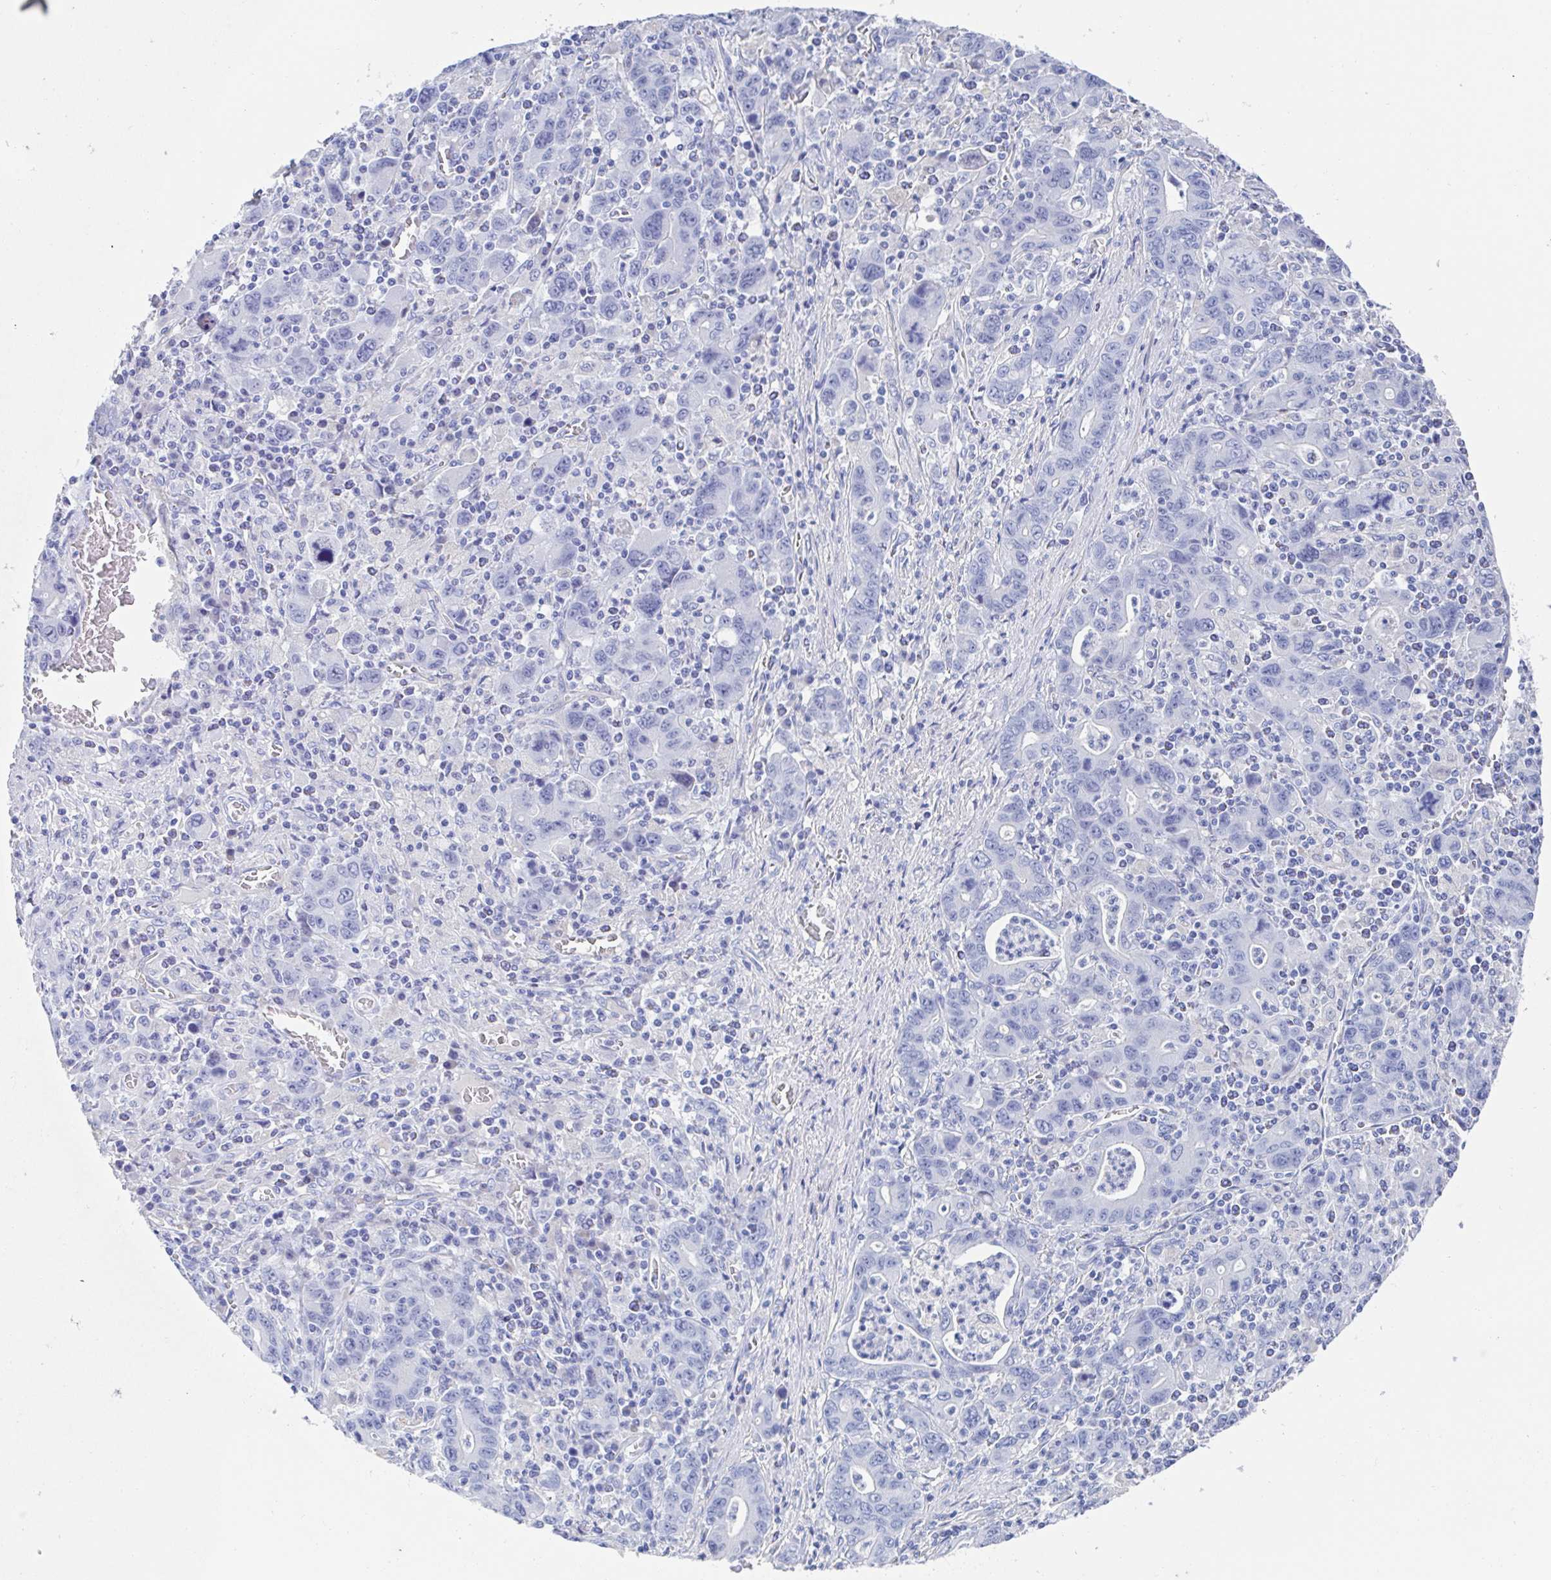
{"staining": {"intensity": "negative", "quantity": "none", "location": "none"}, "tissue": "stomach cancer", "cell_type": "Tumor cells", "image_type": "cancer", "snomed": [{"axis": "morphology", "description": "Adenocarcinoma, NOS"}, {"axis": "topography", "description": "Stomach, upper"}], "caption": "The histopathology image exhibits no significant expression in tumor cells of adenocarcinoma (stomach).", "gene": "CDH2", "patient": {"sex": "male", "age": 69}}